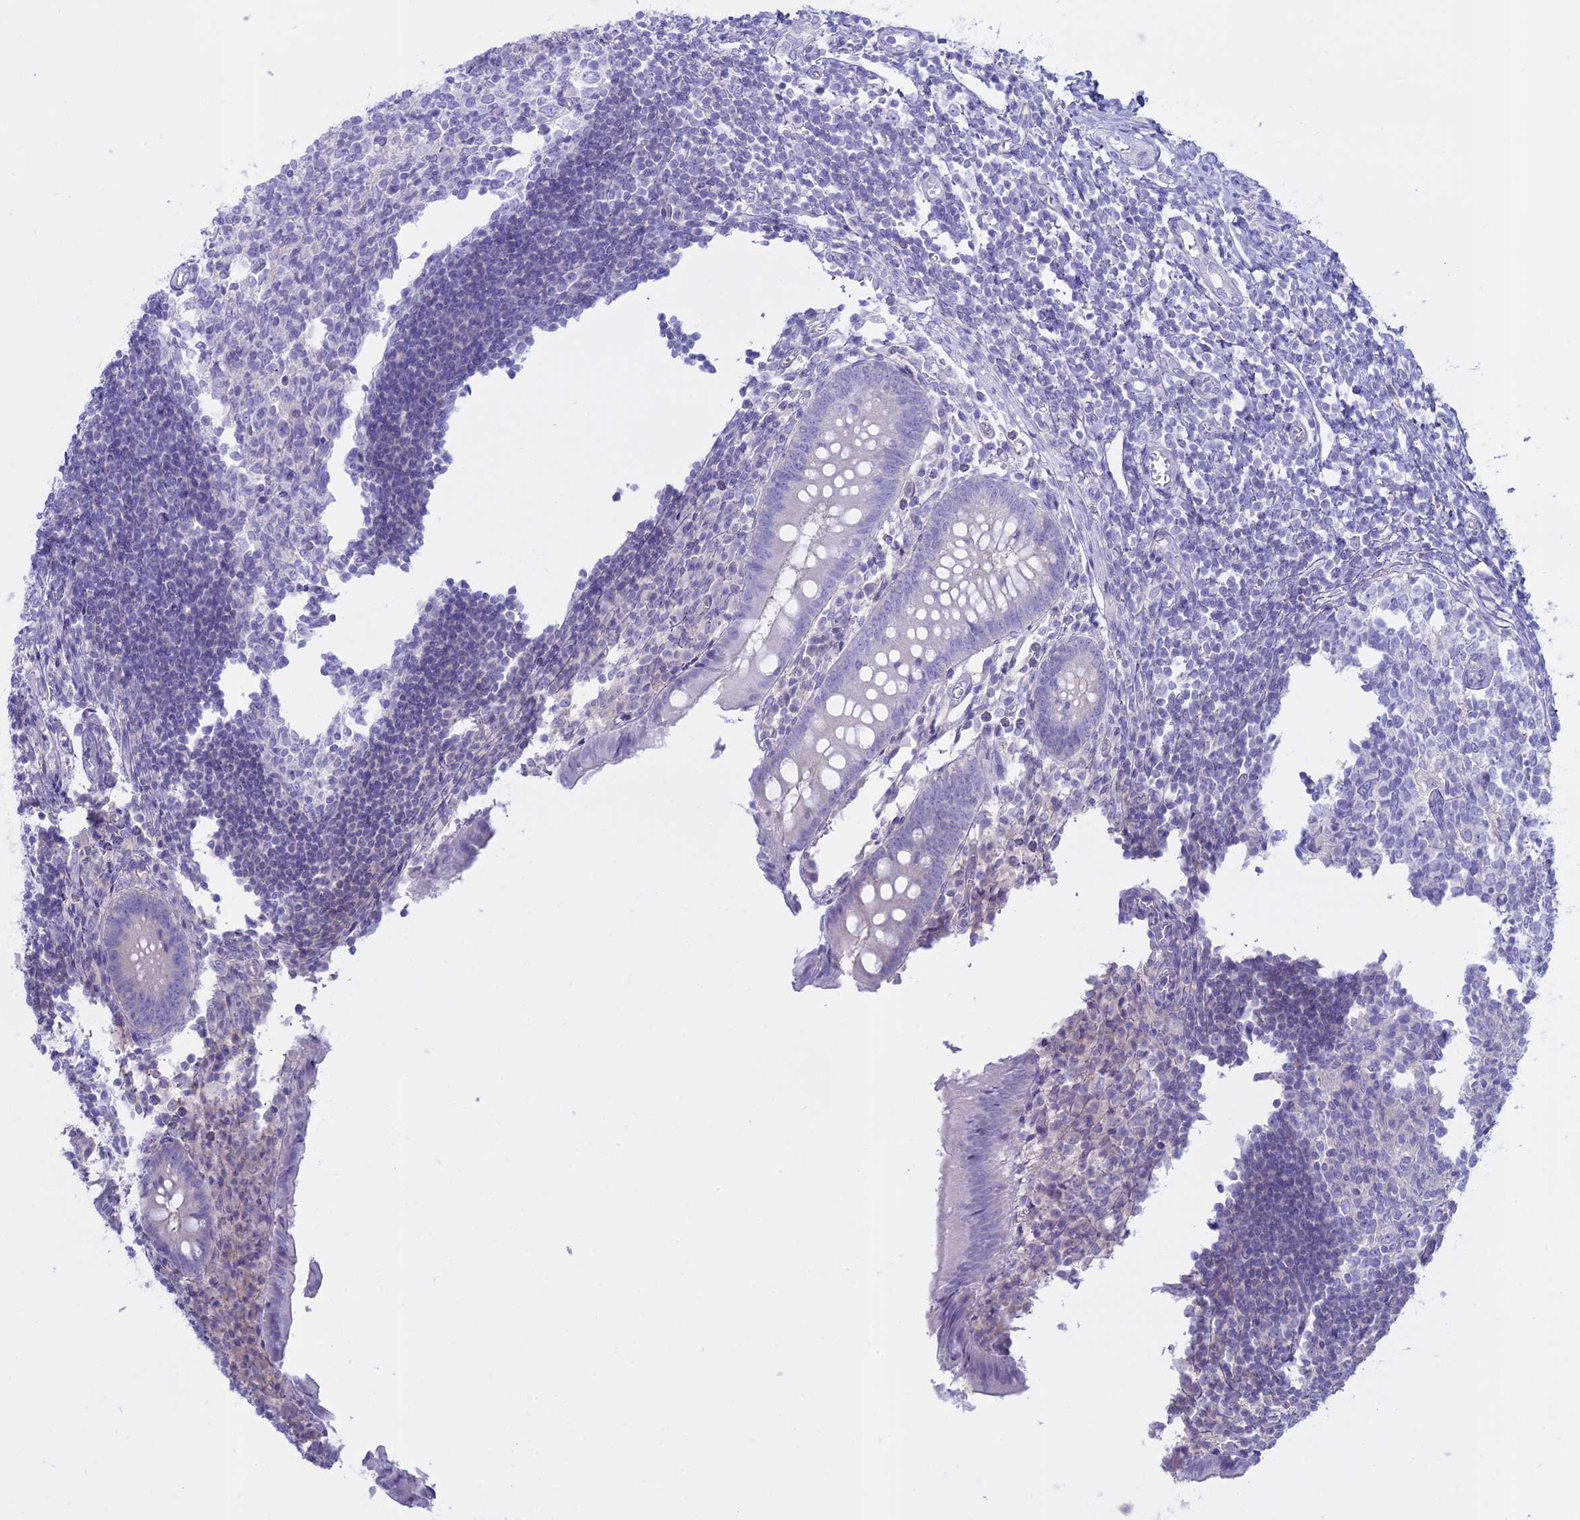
{"staining": {"intensity": "negative", "quantity": "none", "location": "none"}, "tissue": "appendix", "cell_type": "Glandular cells", "image_type": "normal", "snomed": [{"axis": "morphology", "description": "Normal tissue, NOS"}, {"axis": "topography", "description": "Appendix"}], "caption": "Protein analysis of benign appendix exhibits no significant staining in glandular cells.", "gene": "AHCYL1", "patient": {"sex": "female", "age": 17}}